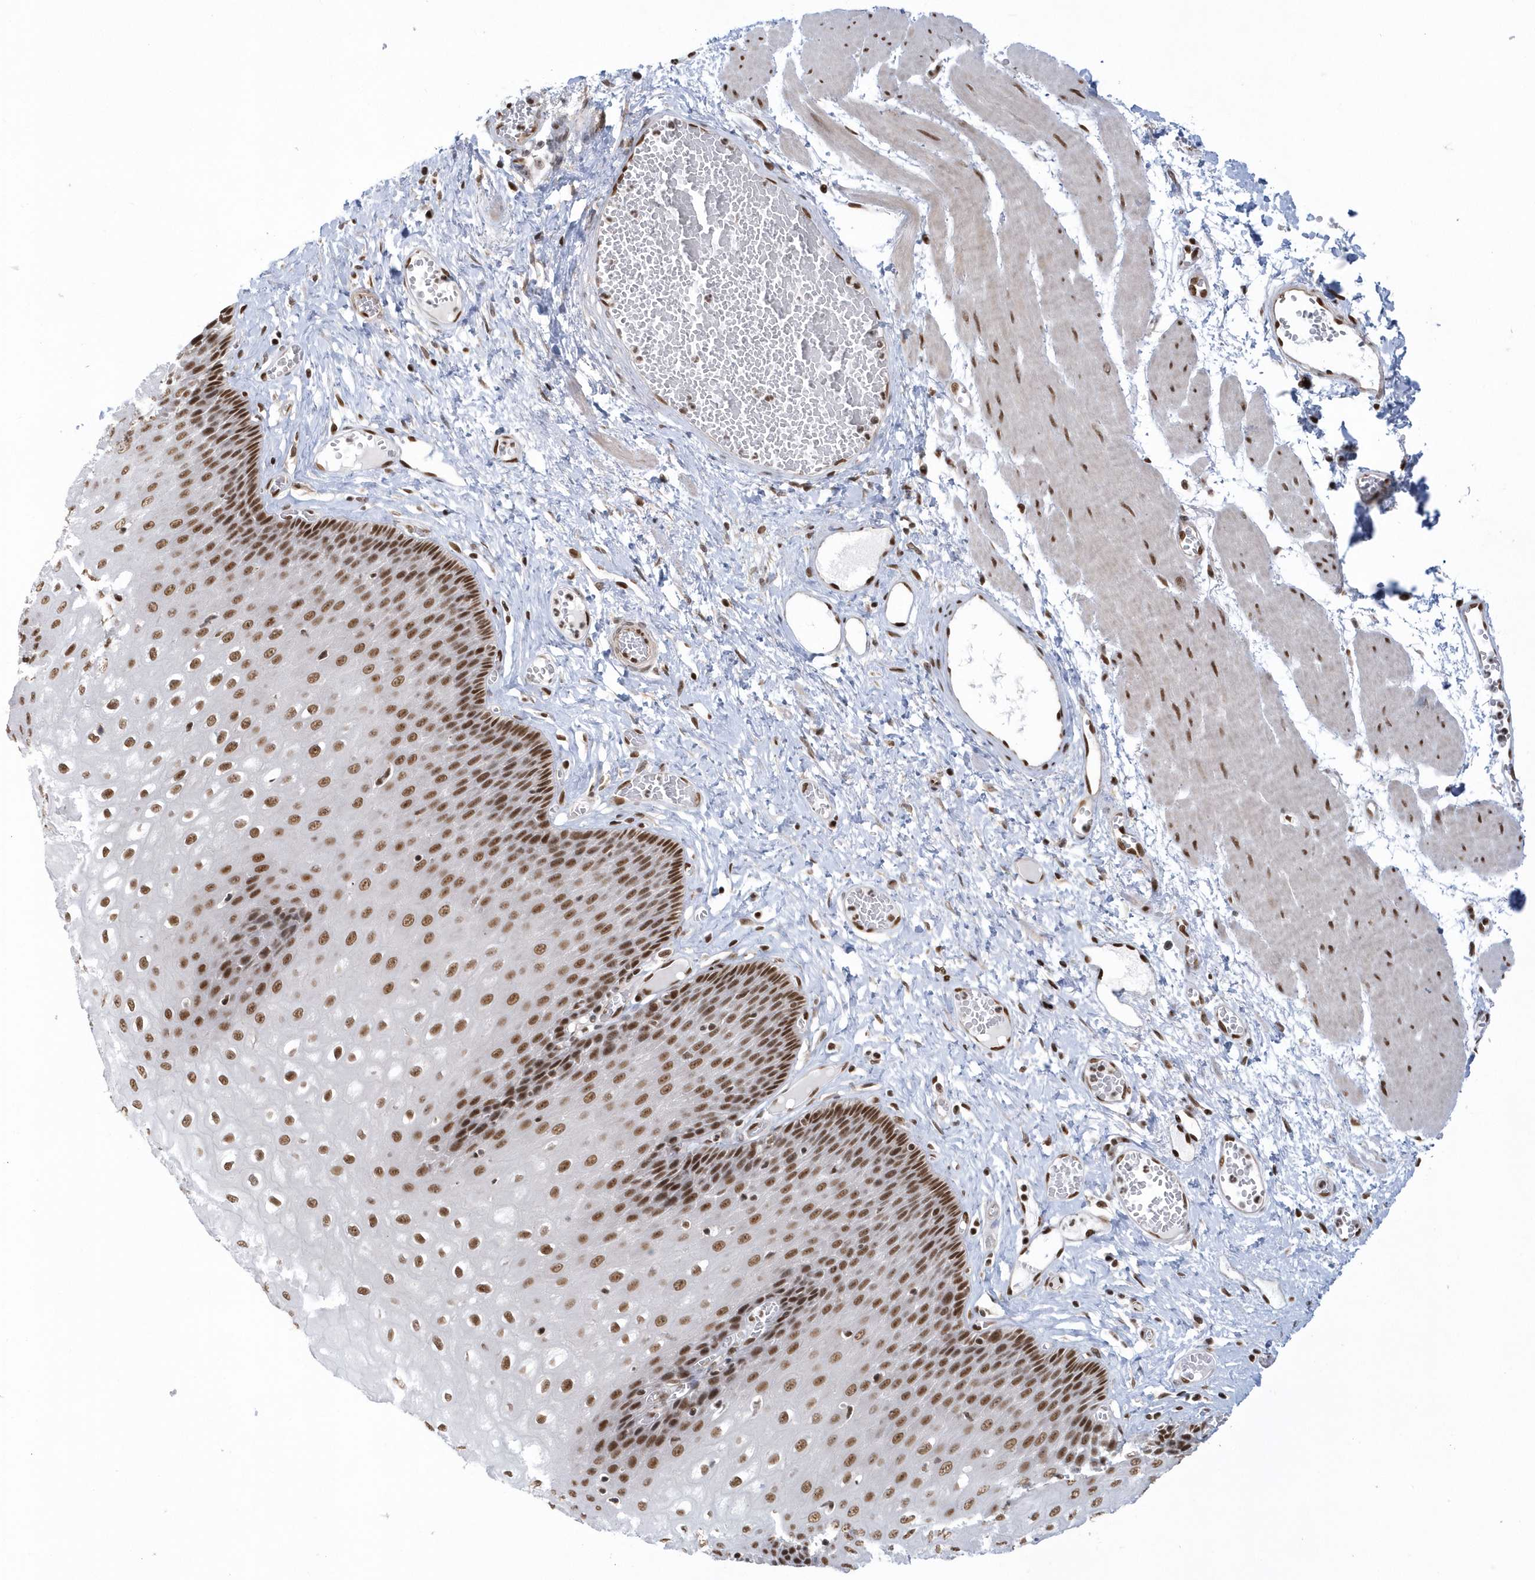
{"staining": {"intensity": "strong", "quantity": ">75%", "location": "nuclear"}, "tissue": "esophagus", "cell_type": "Squamous epithelial cells", "image_type": "normal", "snomed": [{"axis": "morphology", "description": "Normal tissue, NOS"}, {"axis": "topography", "description": "Esophagus"}], "caption": "Normal esophagus was stained to show a protein in brown. There is high levels of strong nuclear expression in about >75% of squamous epithelial cells. (Brightfield microscopy of DAB IHC at high magnification).", "gene": "SEPHS1", "patient": {"sex": "male", "age": 60}}